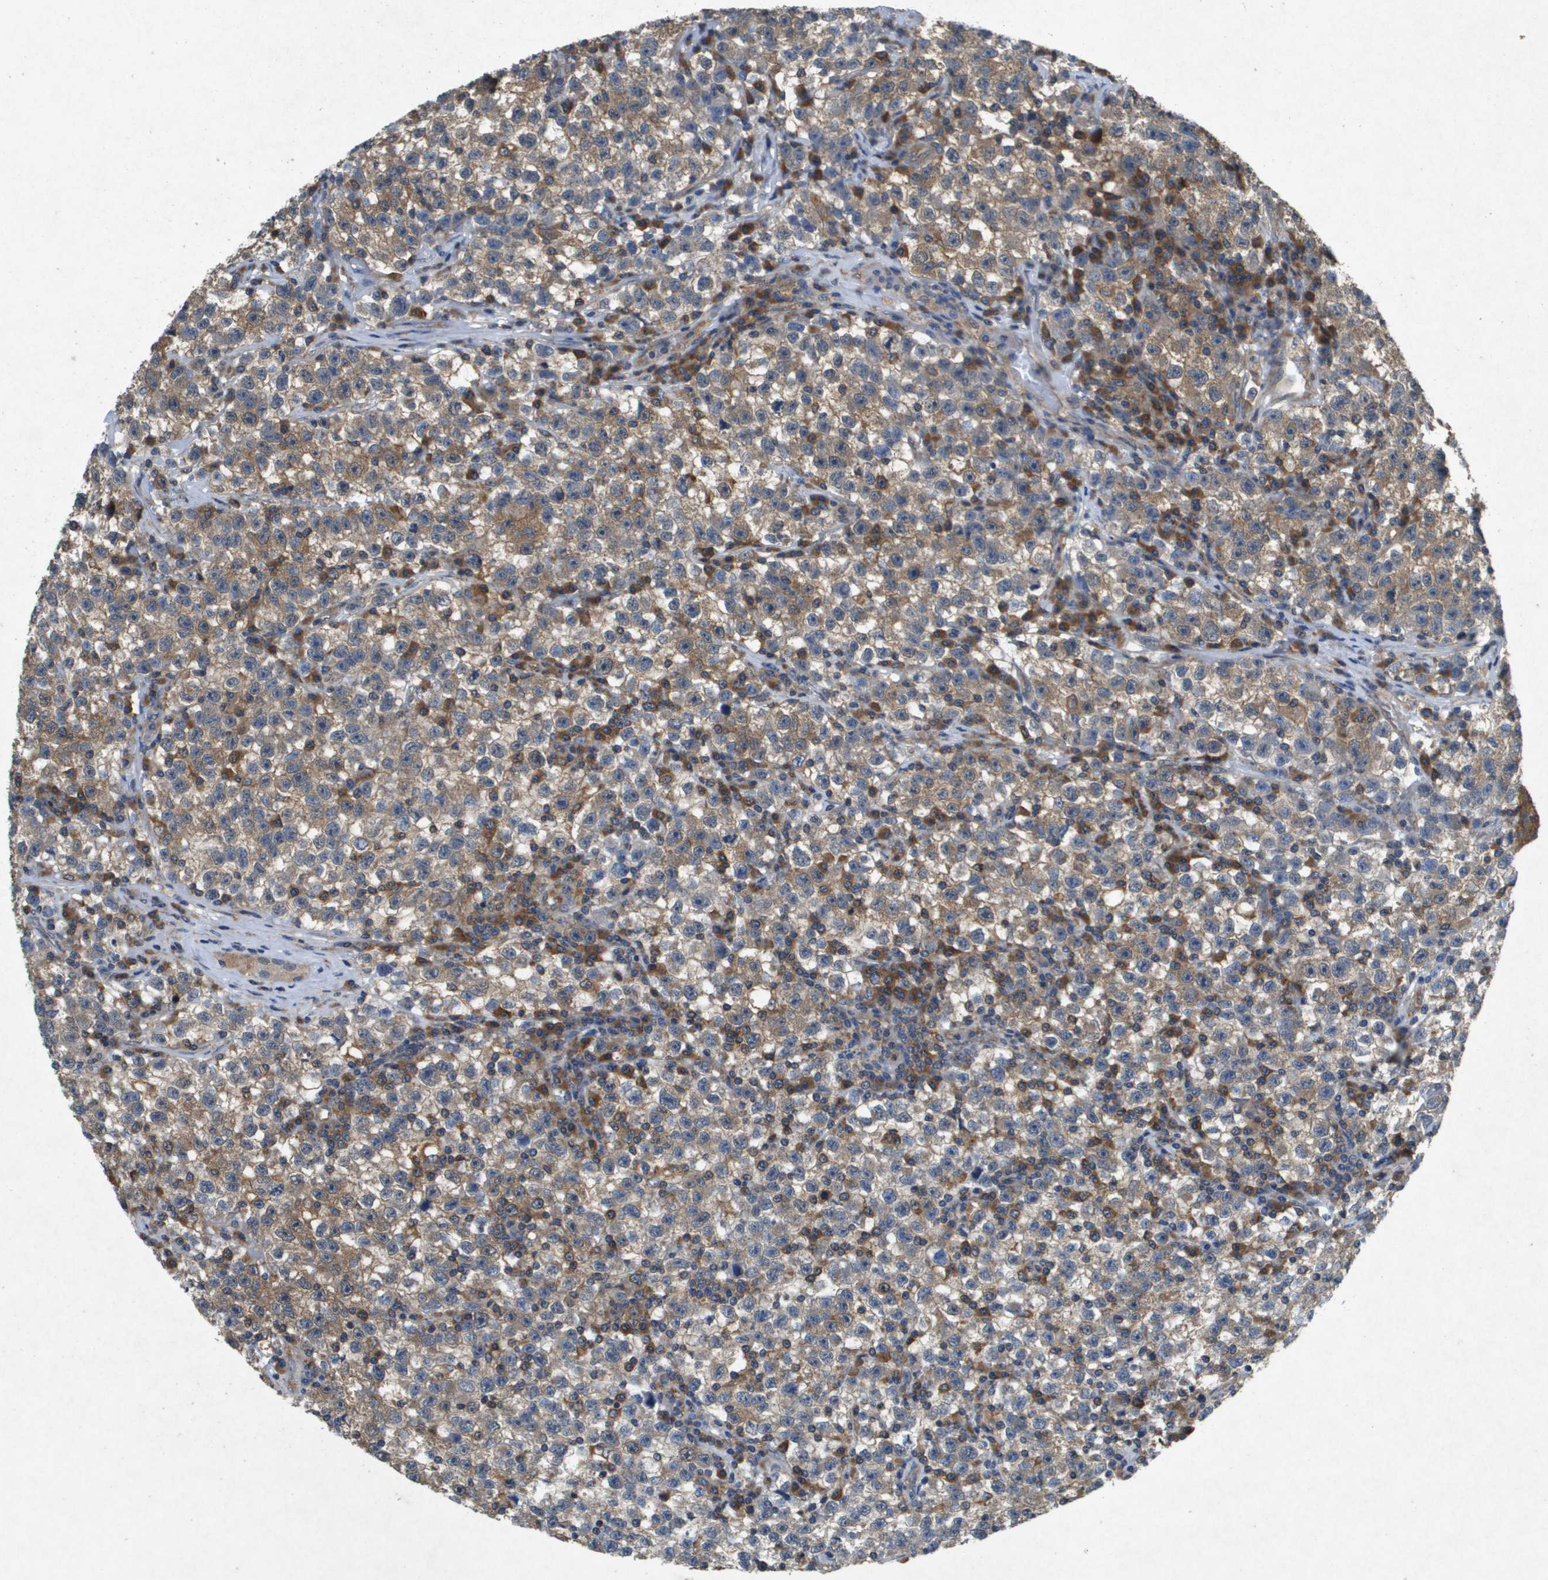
{"staining": {"intensity": "moderate", "quantity": ">75%", "location": "cytoplasmic/membranous"}, "tissue": "testis cancer", "cell_type": "Tumor cells", "image_type": "cancer", "snomed": [{"axis": "morphology", "description": "Seminoma, NOS"}, {"axis": "topography", "description": "Testis"}], "caption": "Testis seminoma stained for a protein (brown) demonstrates moderate cytoplasmic/membranous positive expression in about >75% of tumor cells.", "gene": "PTPRT", "patient": {"sex": "male", "age": 22}}